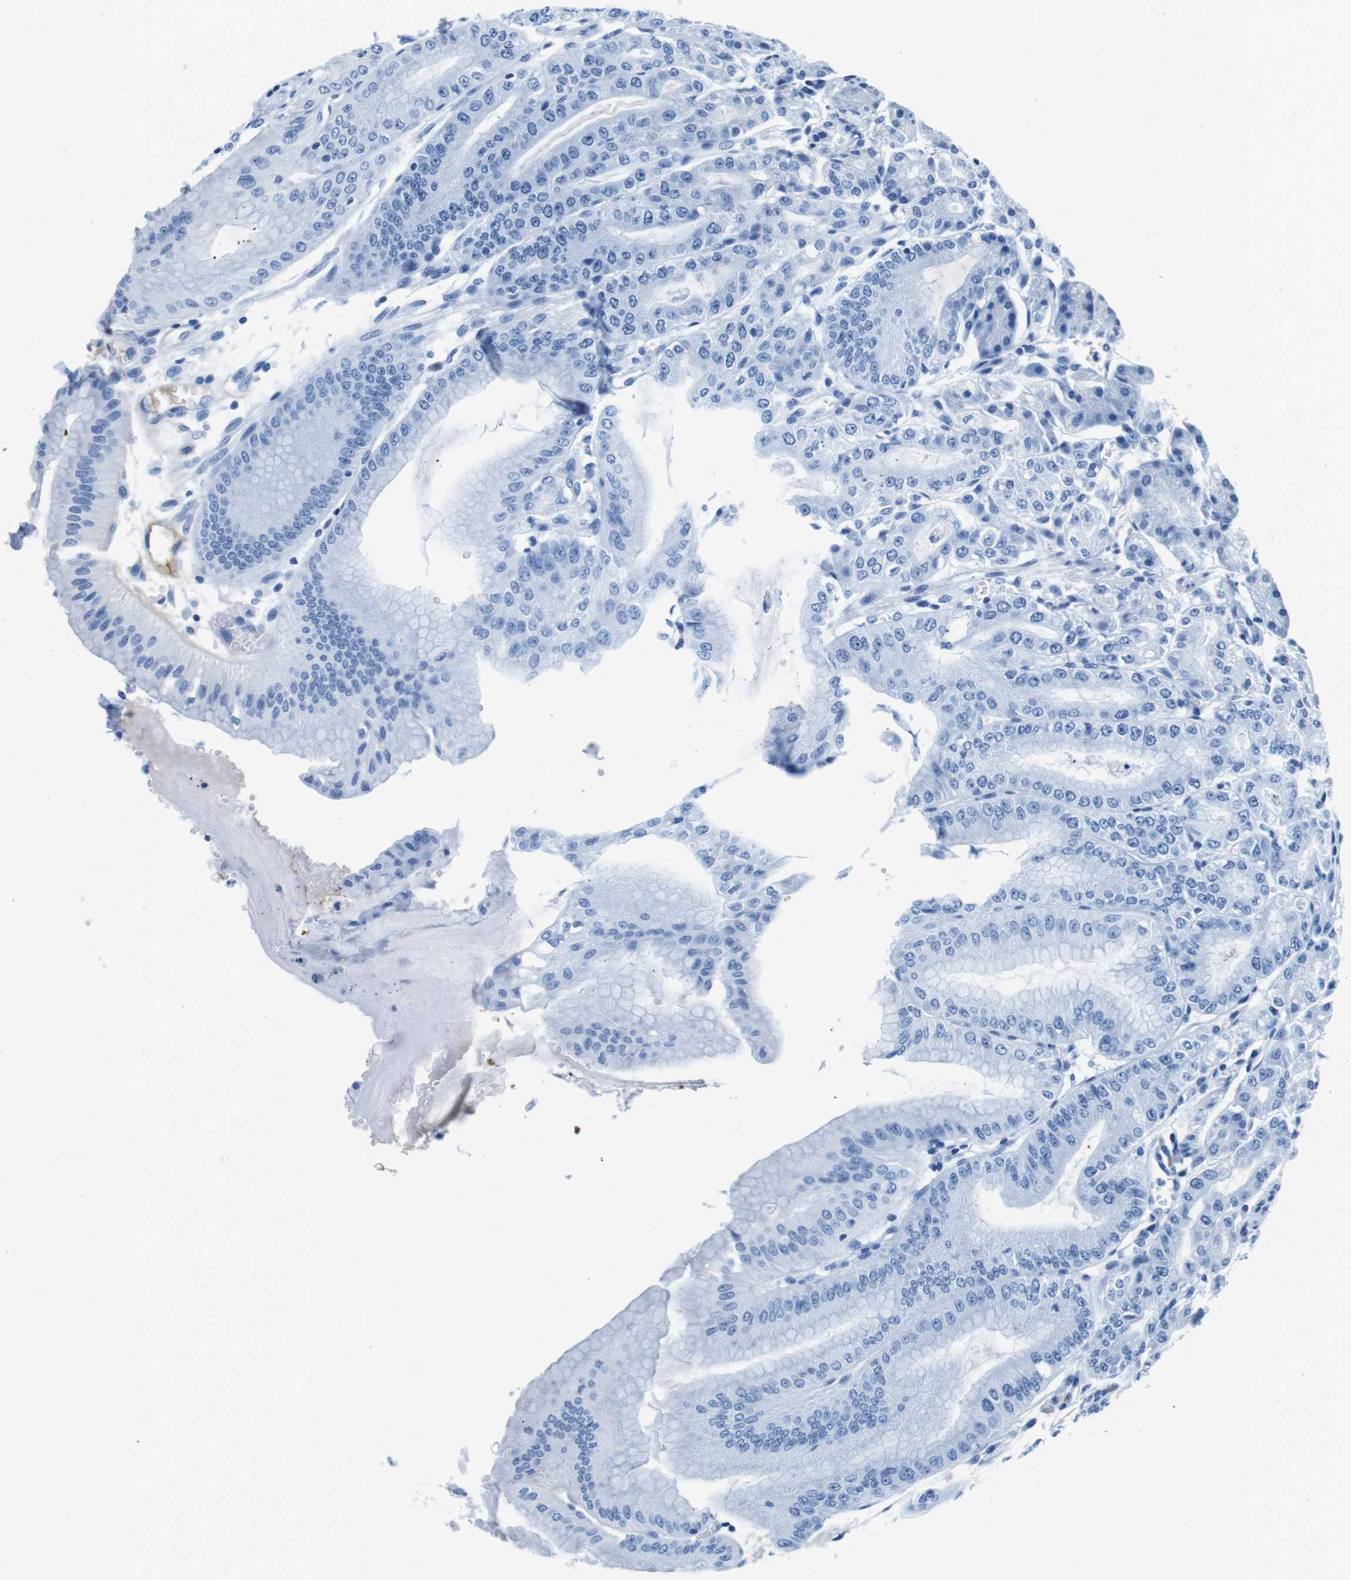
{"staining": {"intensity": "negative", "quantity": "none", "location": "none"}, "tissue": "stomach", "cell_type": "Glandular cells", "image_type": "normal", "snomed": [{"axis": "morphology", "description": "Normal tissue, NOS"}, {"axis": "topography", "description": "Stomach, lower"}], "caption": "Immunohistochemistry (IHC) image of unremarkable stomach: human stomach stained with DAB reveals no significant protein positivity in glandular cells.", "gene": "IGKC", "patient": {"sex": "male", "age": 71}}